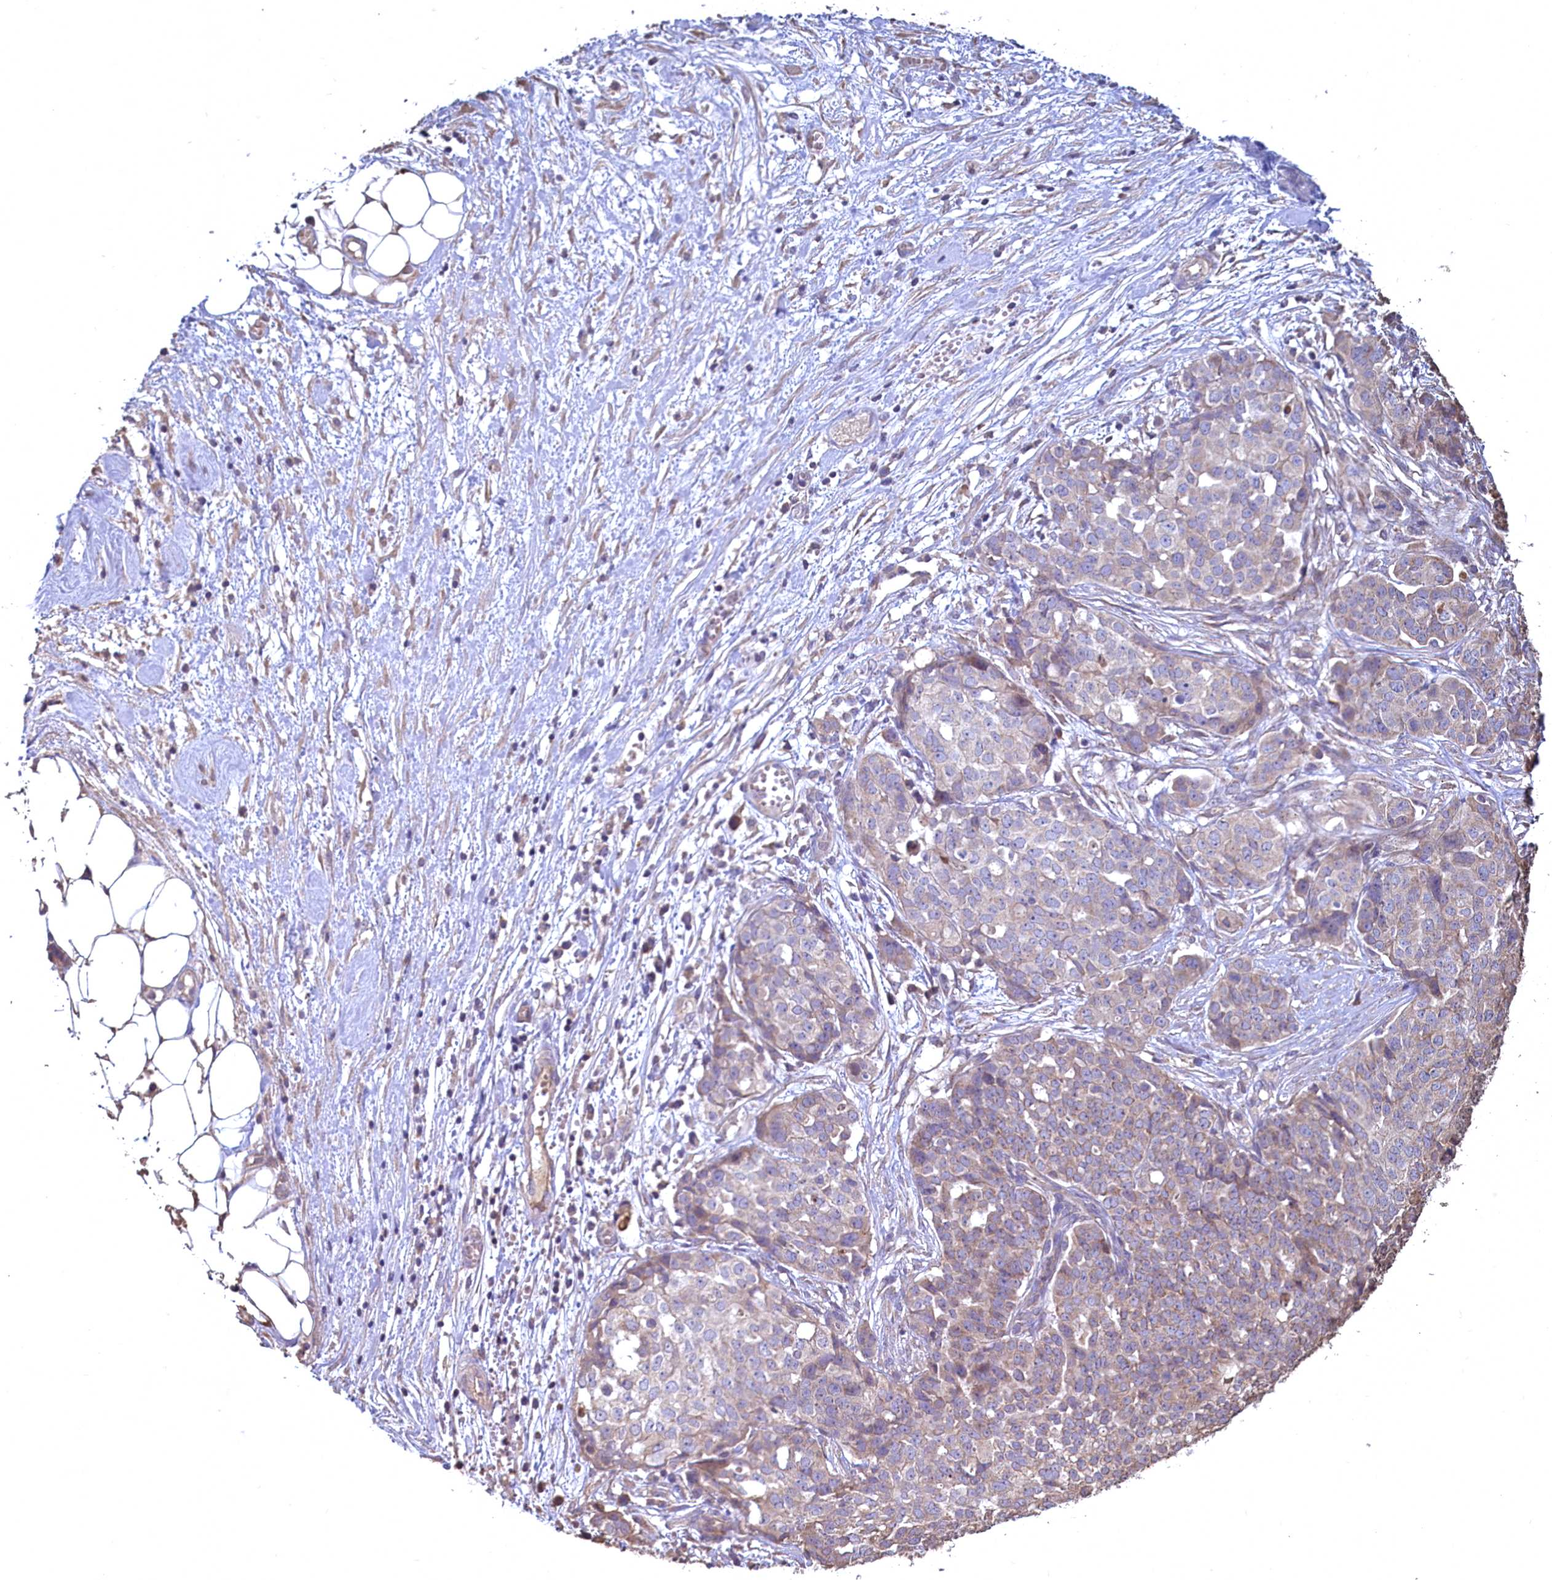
{"staining": {"intensity": "weak", "quantity": "<25%", "location": "cytoplasmic/membranous"}, "tissue": "ovarian cancer", "cell_type": "Tumor cells", "image_type": "cancer", "snomed": [{"axis": "morphology", "description": "Cystadenocarcinoma, serous, NOS"}, {"axis": "topography", "description": "Soft tissue"}, {"axis": "topography", "description": "Ovary"}], "caption": "IHC micrograph of neoplastic tissue: serous cystadenocarcinoma (ovarian) stained with DAB (3,3'-diaminobenzidine) exhibits no significant protein positivity in tumor cells.", "gene": "FUNDC1", "patient": {"sex": "female", "age": 57}}